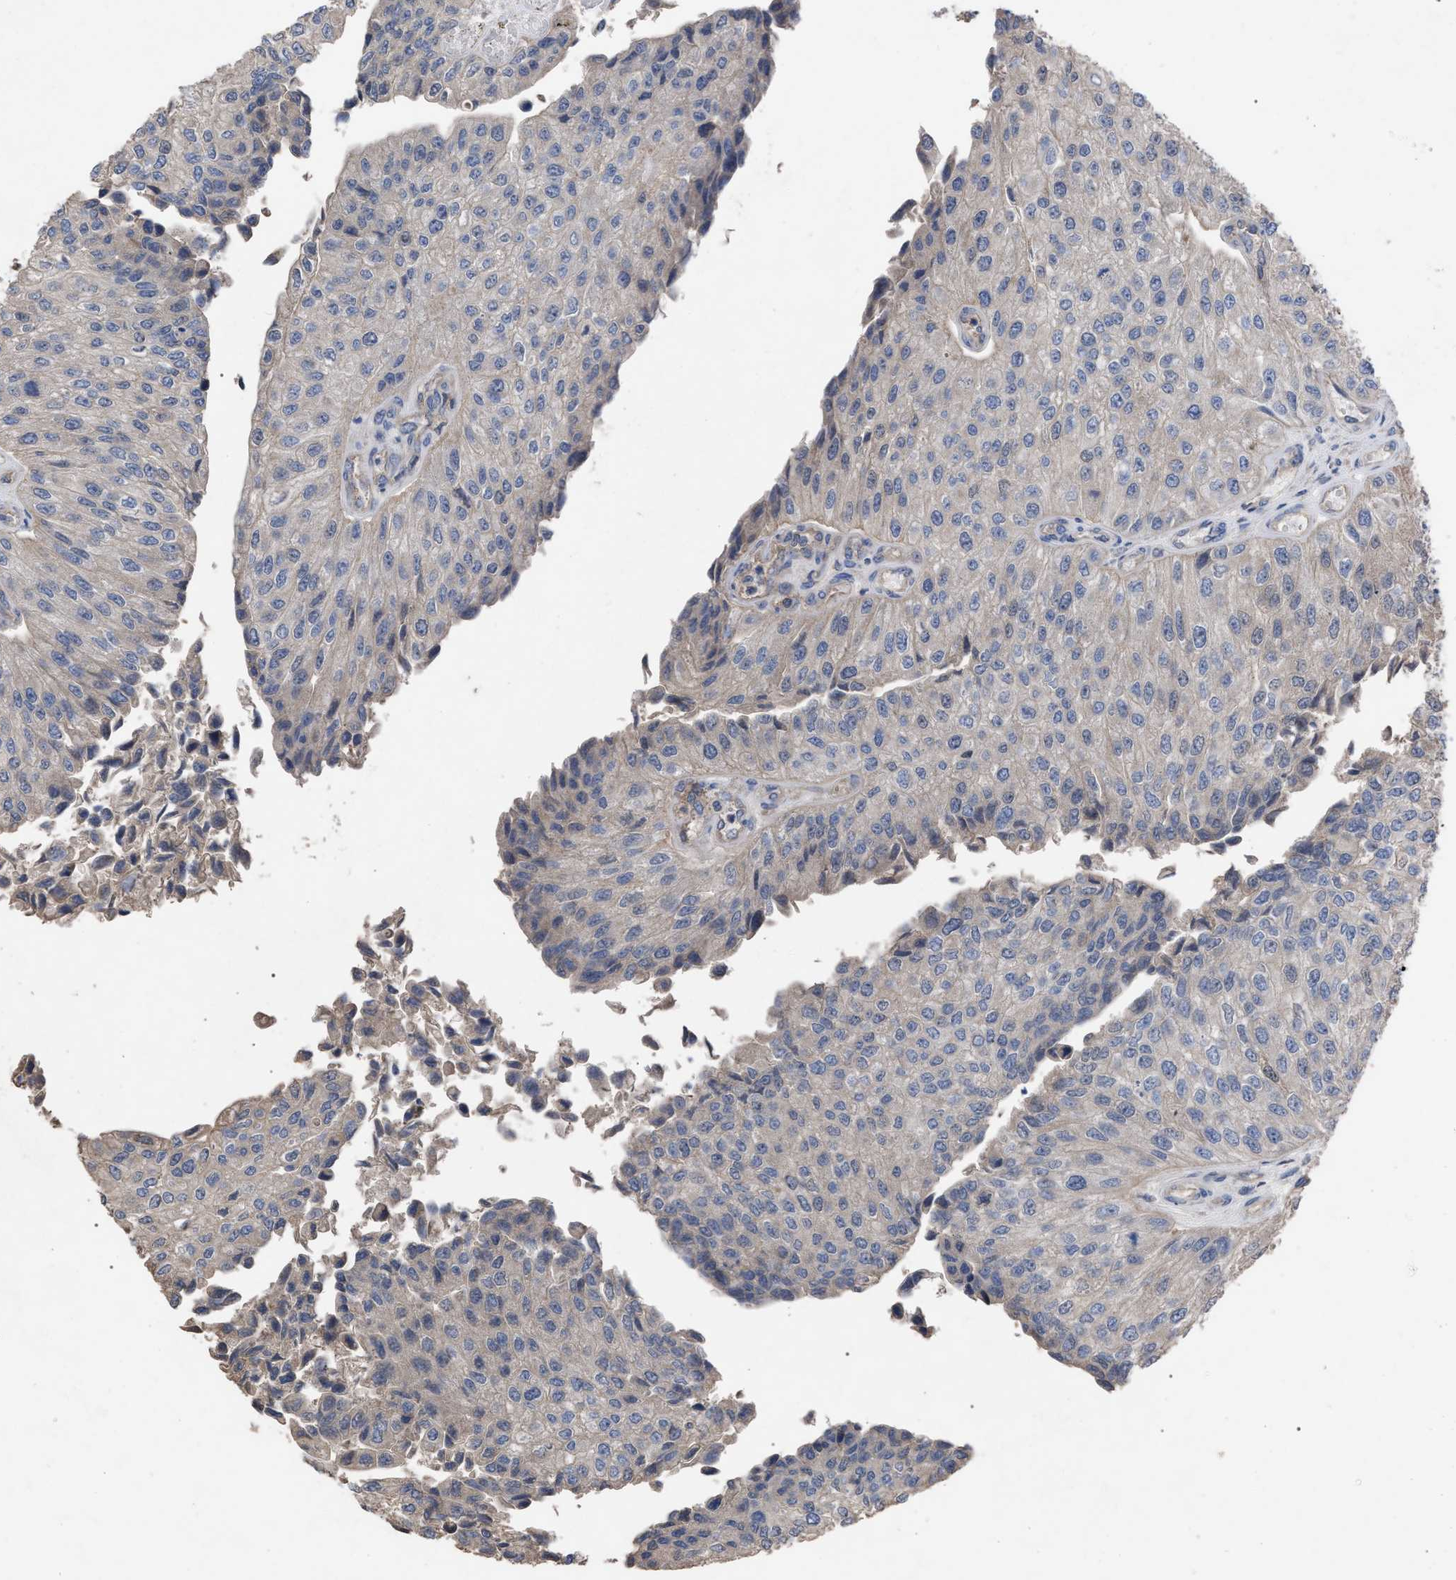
{"staining": {"intensity": "negative", "quantity": "none", "location": "none"}, "tissue": "urothelial cancer", "cell_type": "Tumor cells", "image_type": "cancer", "snomed": [{"axis": "morphology", "description": "Urothelial carcinoma, High grade"}, {"axis": "topography", "description": "Kidney"}, {"axis": "topography", "description": "Urinary bladder"}], "caption": "An image of human urothelial carcinoma (high-grade) is negative for staining in tumor cells.", "gene": "BTN2A1", "patient": {"sex": "male", "age": 77}}